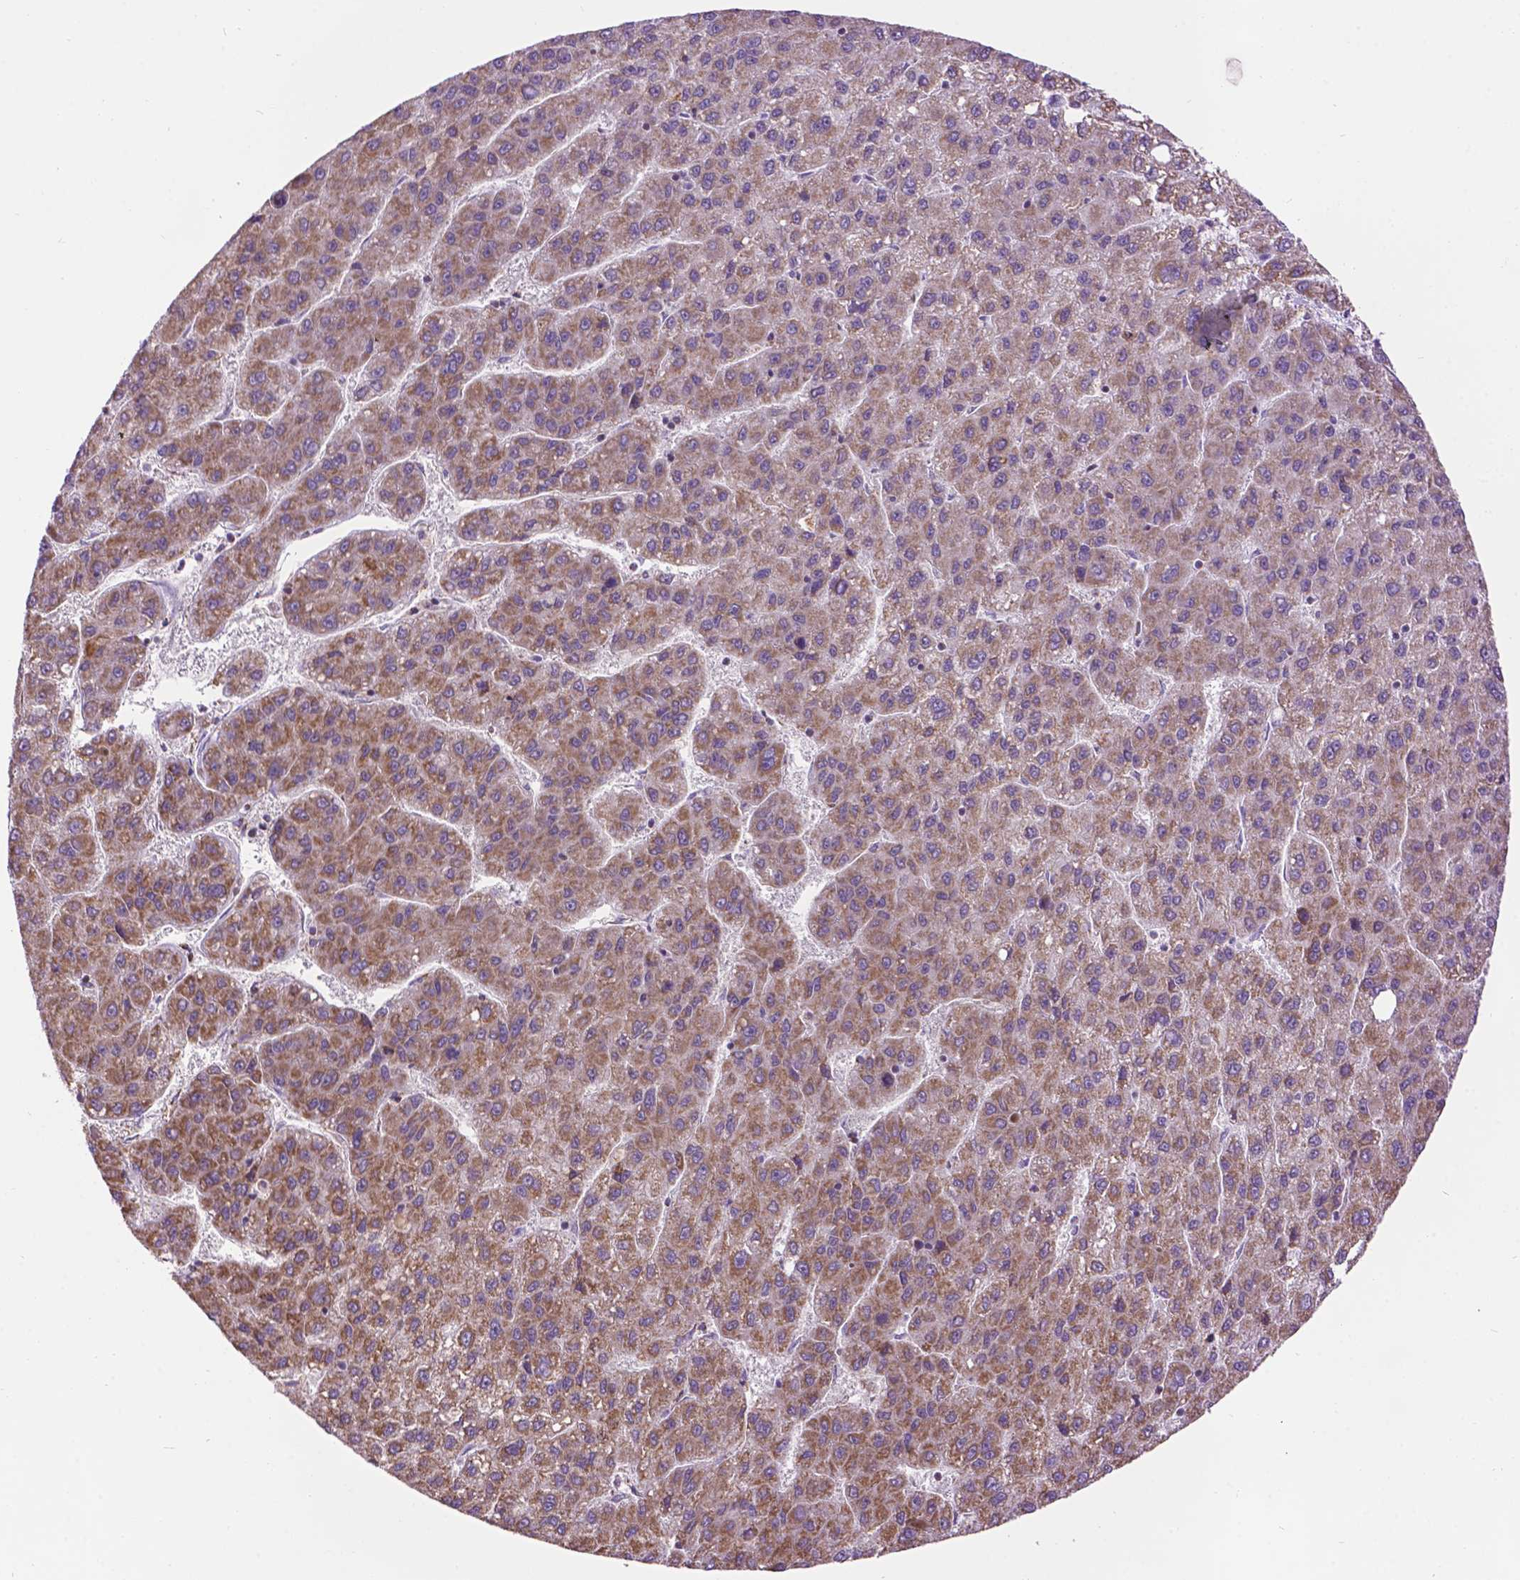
{"staining": {"intensity": "moderate", "quantity": ">75%", "location": "cytoplasmic/membranous"}, "tissue": "liver cancer", "cell_type": "Tumor cells", "image_type": "cancer", "snomed": [{"axis": "morphology", "description": "Carcinoma, Hepatocellular, NOS"}, {"axis": "topography", "description": "Liver"}], "caption": "Immunohistochemical staining of human liver cancer demonstrates medium levels of moderate cytoplasmic/membranous protein staining in about >75% of tumor cells.", "gene": "PYCR3", "patient": {"sex": "female", "age": 82}}